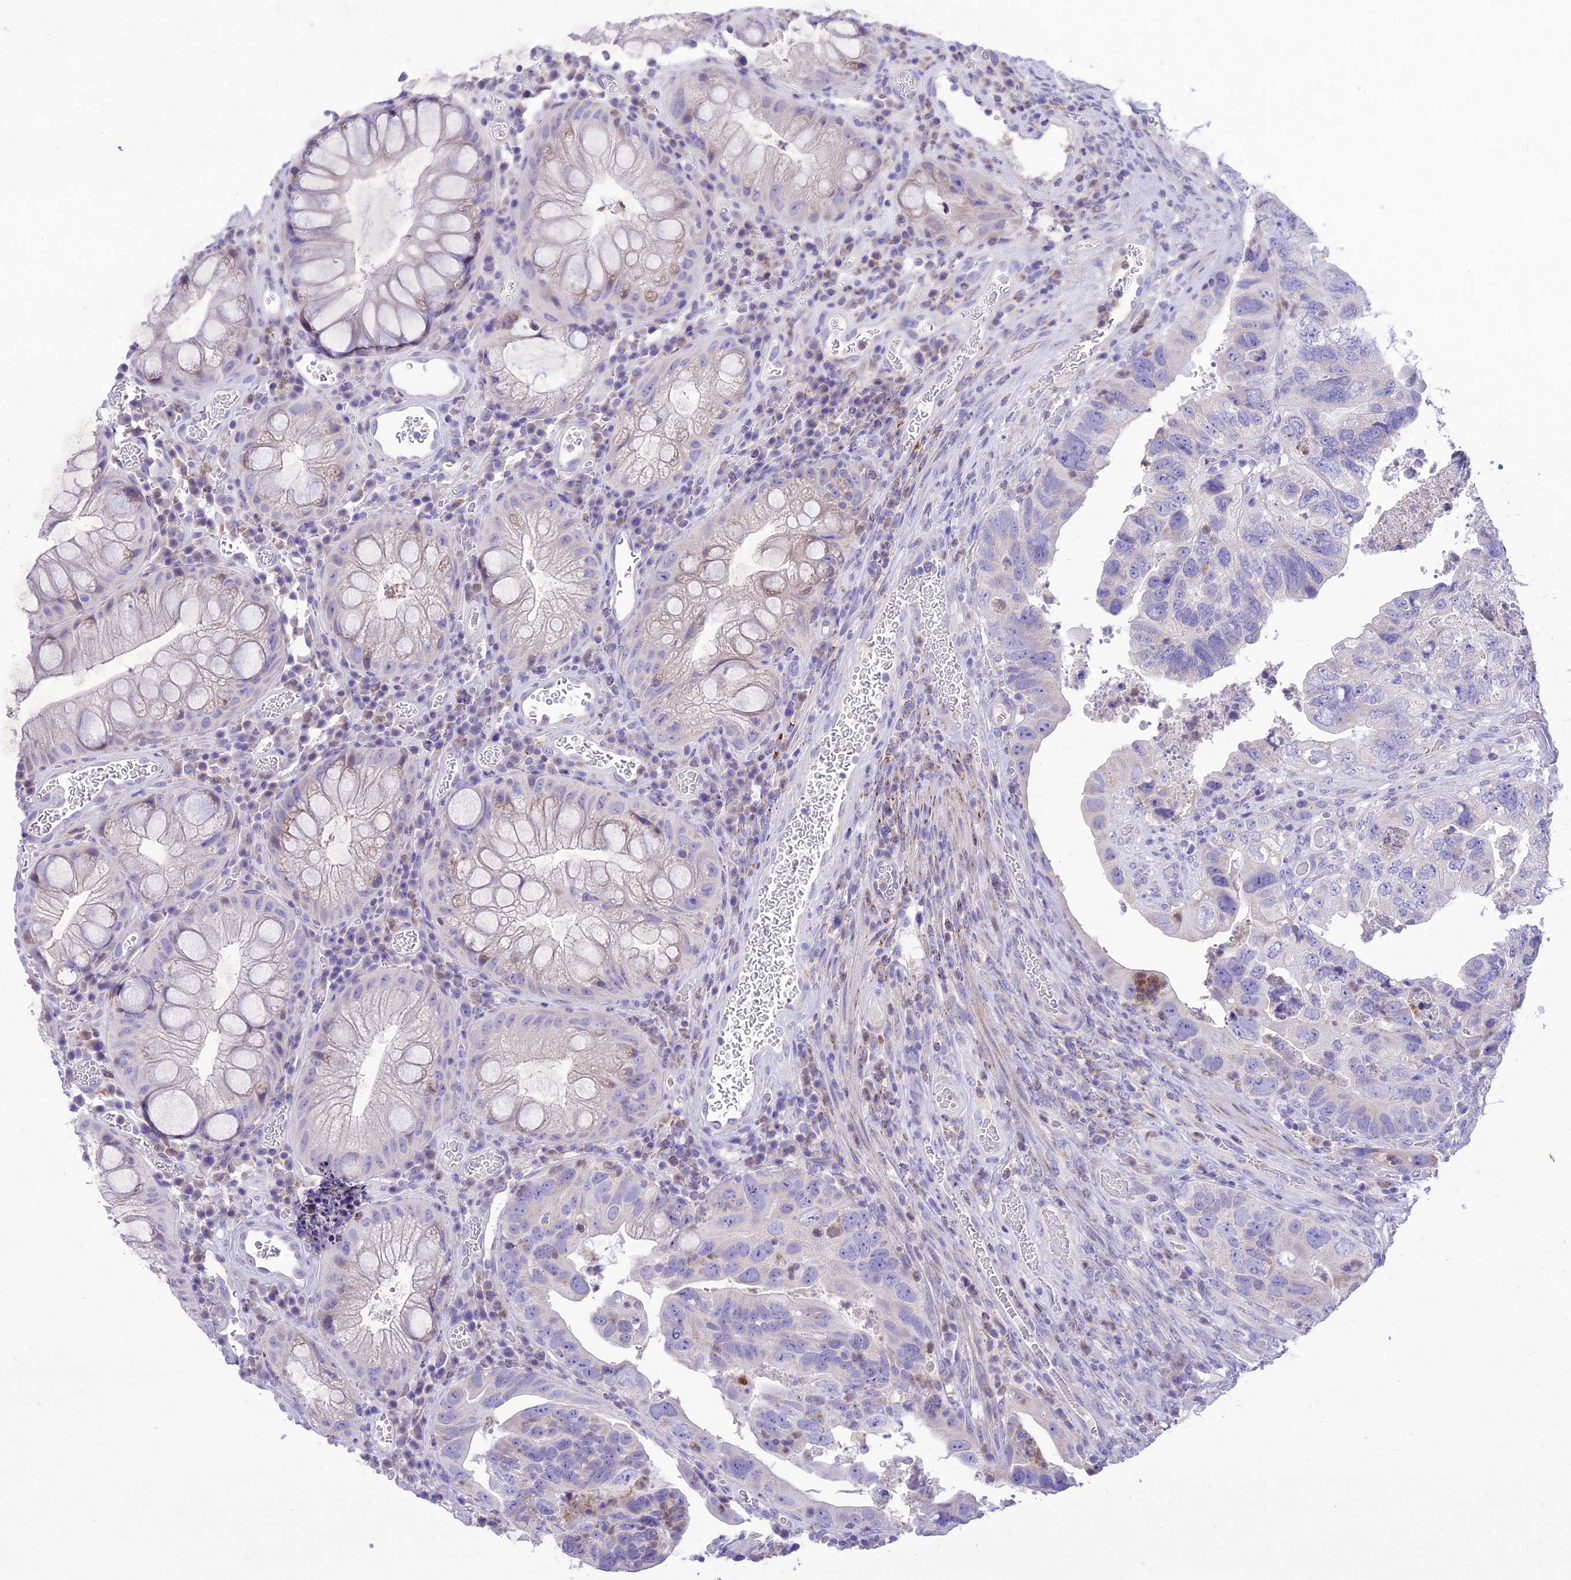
{"staining": {"intensity": "negative", "quantity": "none", "location": "none"}, "tissue": "colorectal cancer", "cell_type": "Tumor cells", "image_type": "cancer", "snomed": [{"axis": "morphology", "description": "Adenocarcinoma, NOS"}, {"axis": "topography", "description": "Rectum"}], "caption": "This is an immunohistochemistry micrograph of human colorectal adenocarcinoma. There is no positivity in tumor cells.", "gene": "SLC13A5", "patient": {"sex": "male", "age": 63}}